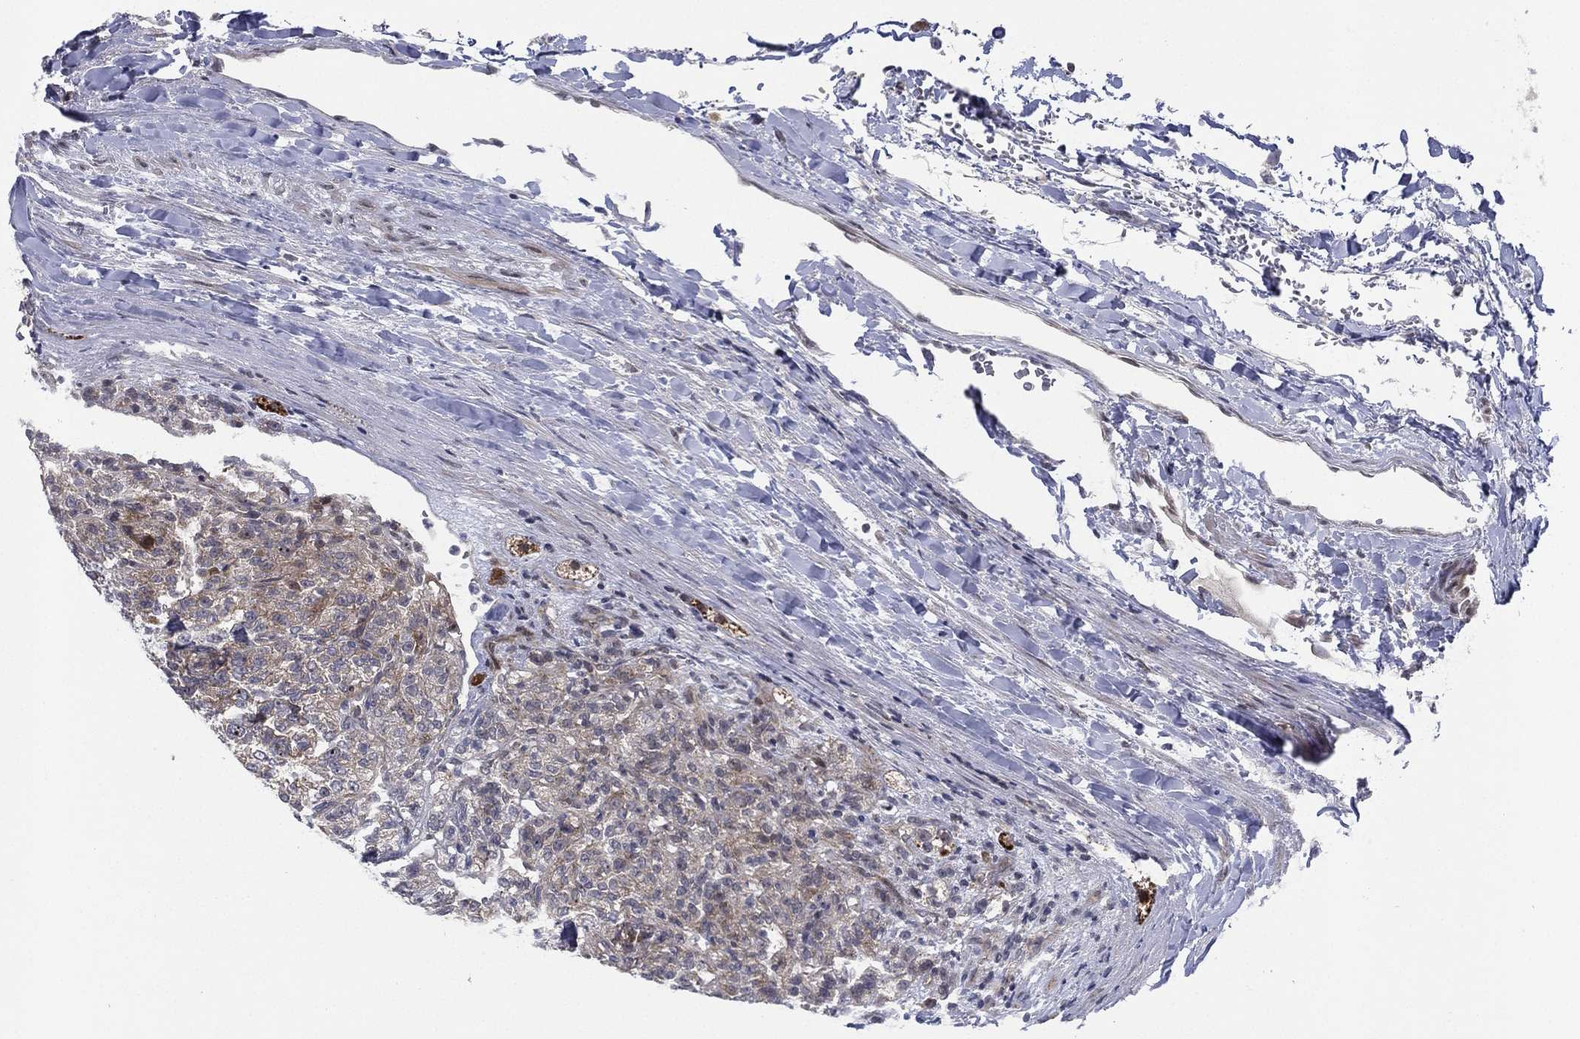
{"staining": {"intensity": "moderate", "quantity": "25%-75%", "location": "cytoplasmic/membranous"}, "tissue": "renal cancer", "cell_type": "Tumor cells", "image_type": "cancer", "snomed": [{"axis": "morphology", "description": "Adenocarcinoma, NOS"}, {"axis": "topography", "description": "Kidney"}], "caption": "Brown immunohistochemical staining in human renal cancer demonstrates moderate cytoplasmic/membranous positivity in approximately 25%-75% of tumor cells.", "gene": "KAT14", "patient": {"sex": "female", "age": 63}}